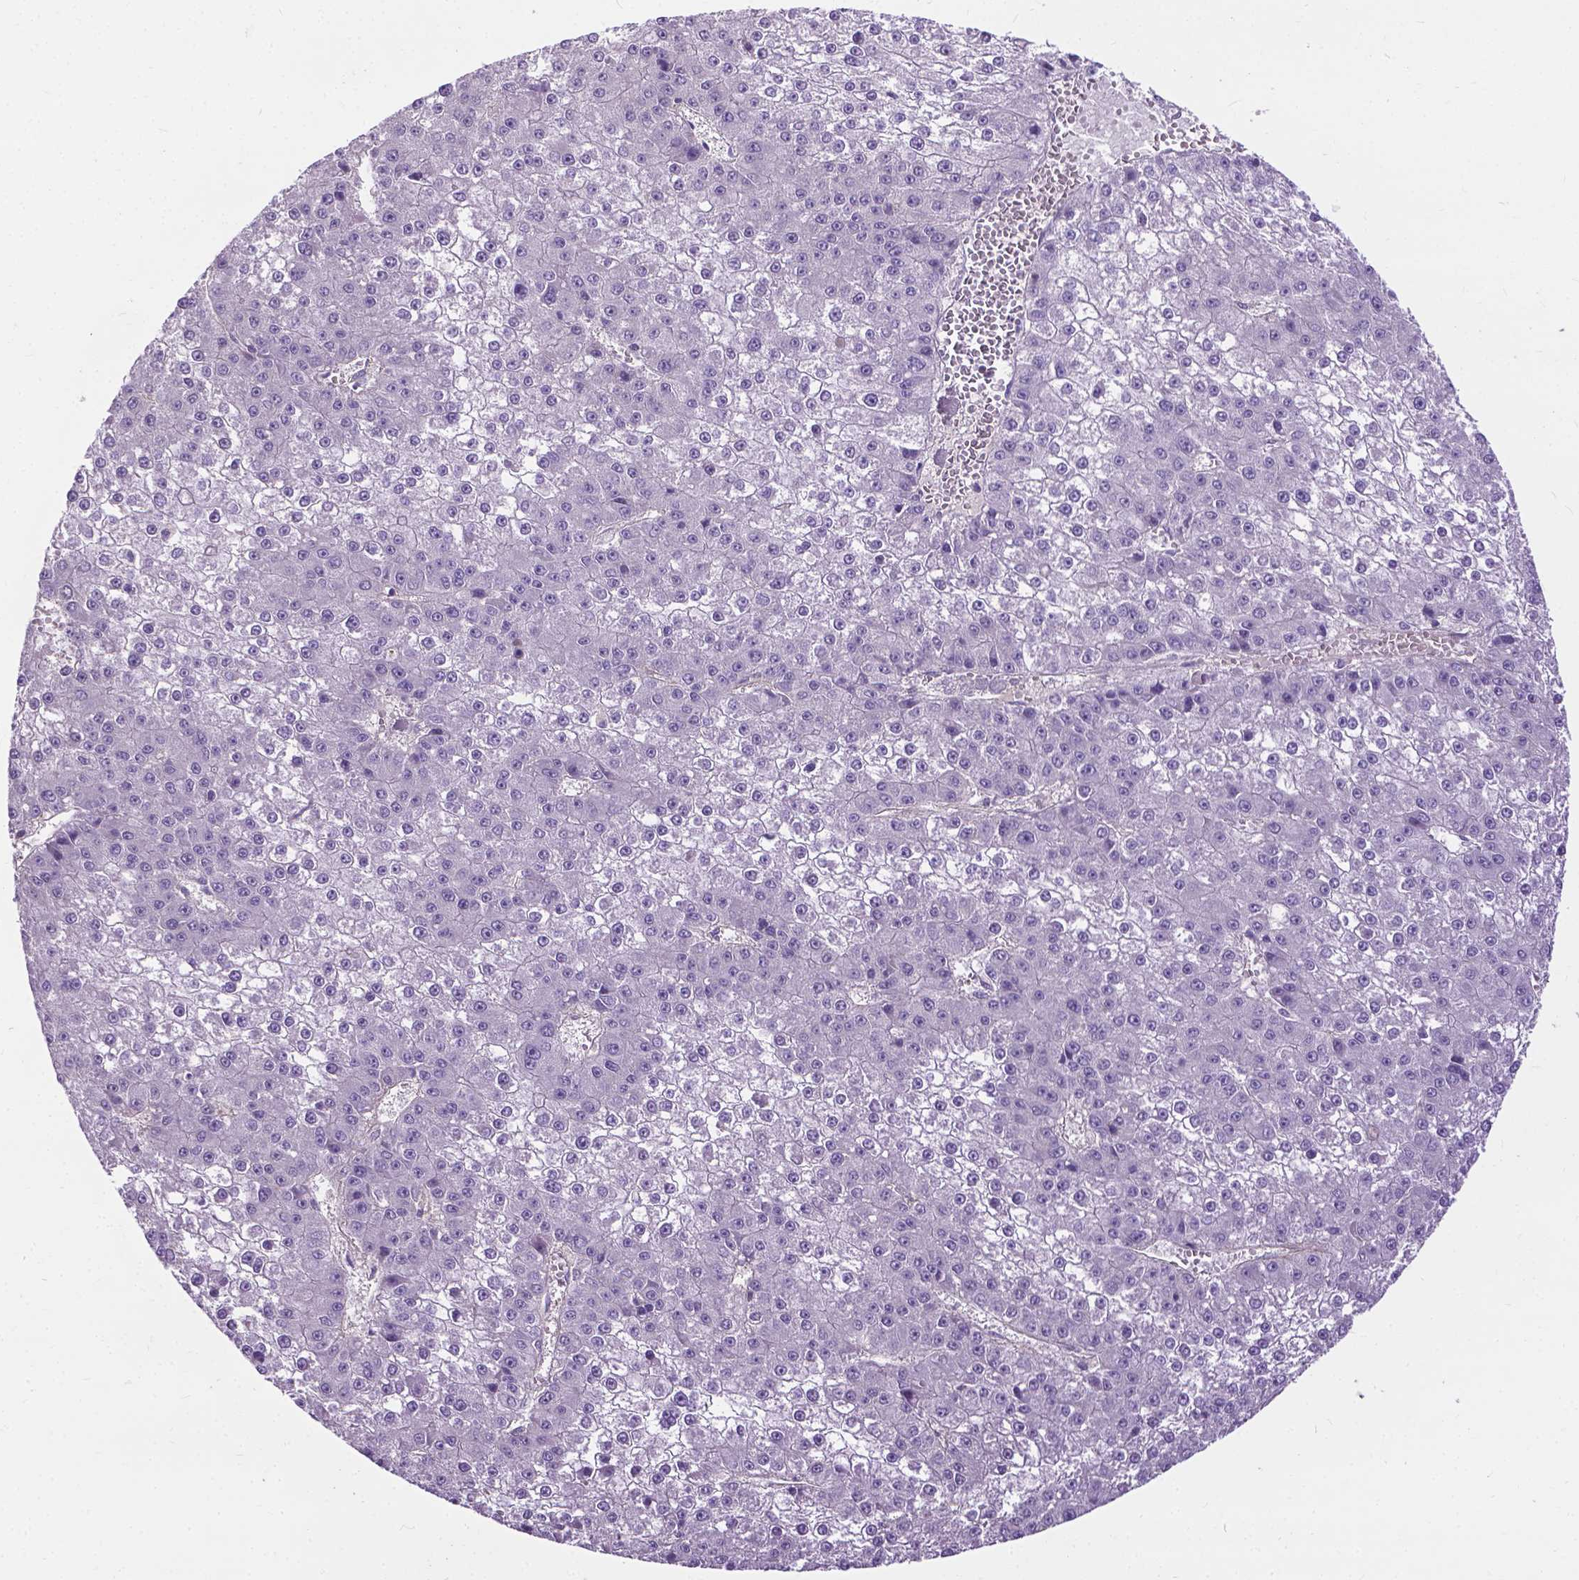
{"staining": {"intensity": "negative", "quantity": "none", "location": "none"}, "tissue": "liver cancer", "cell_type": "Tumor cells", "image_type": "cancer", "snomed": [{"axis": "morphology", "description": "Carcinoma, Hepatocellular, NOS"}, {"axis": "topography", "description": "Liver"}], "caption": "DAB immunohistochemical staining of human liver cancer reveals no significant expression in tumor cells.", "gene": "JAK3", "patient": {"sex": "female", "age": 73}}